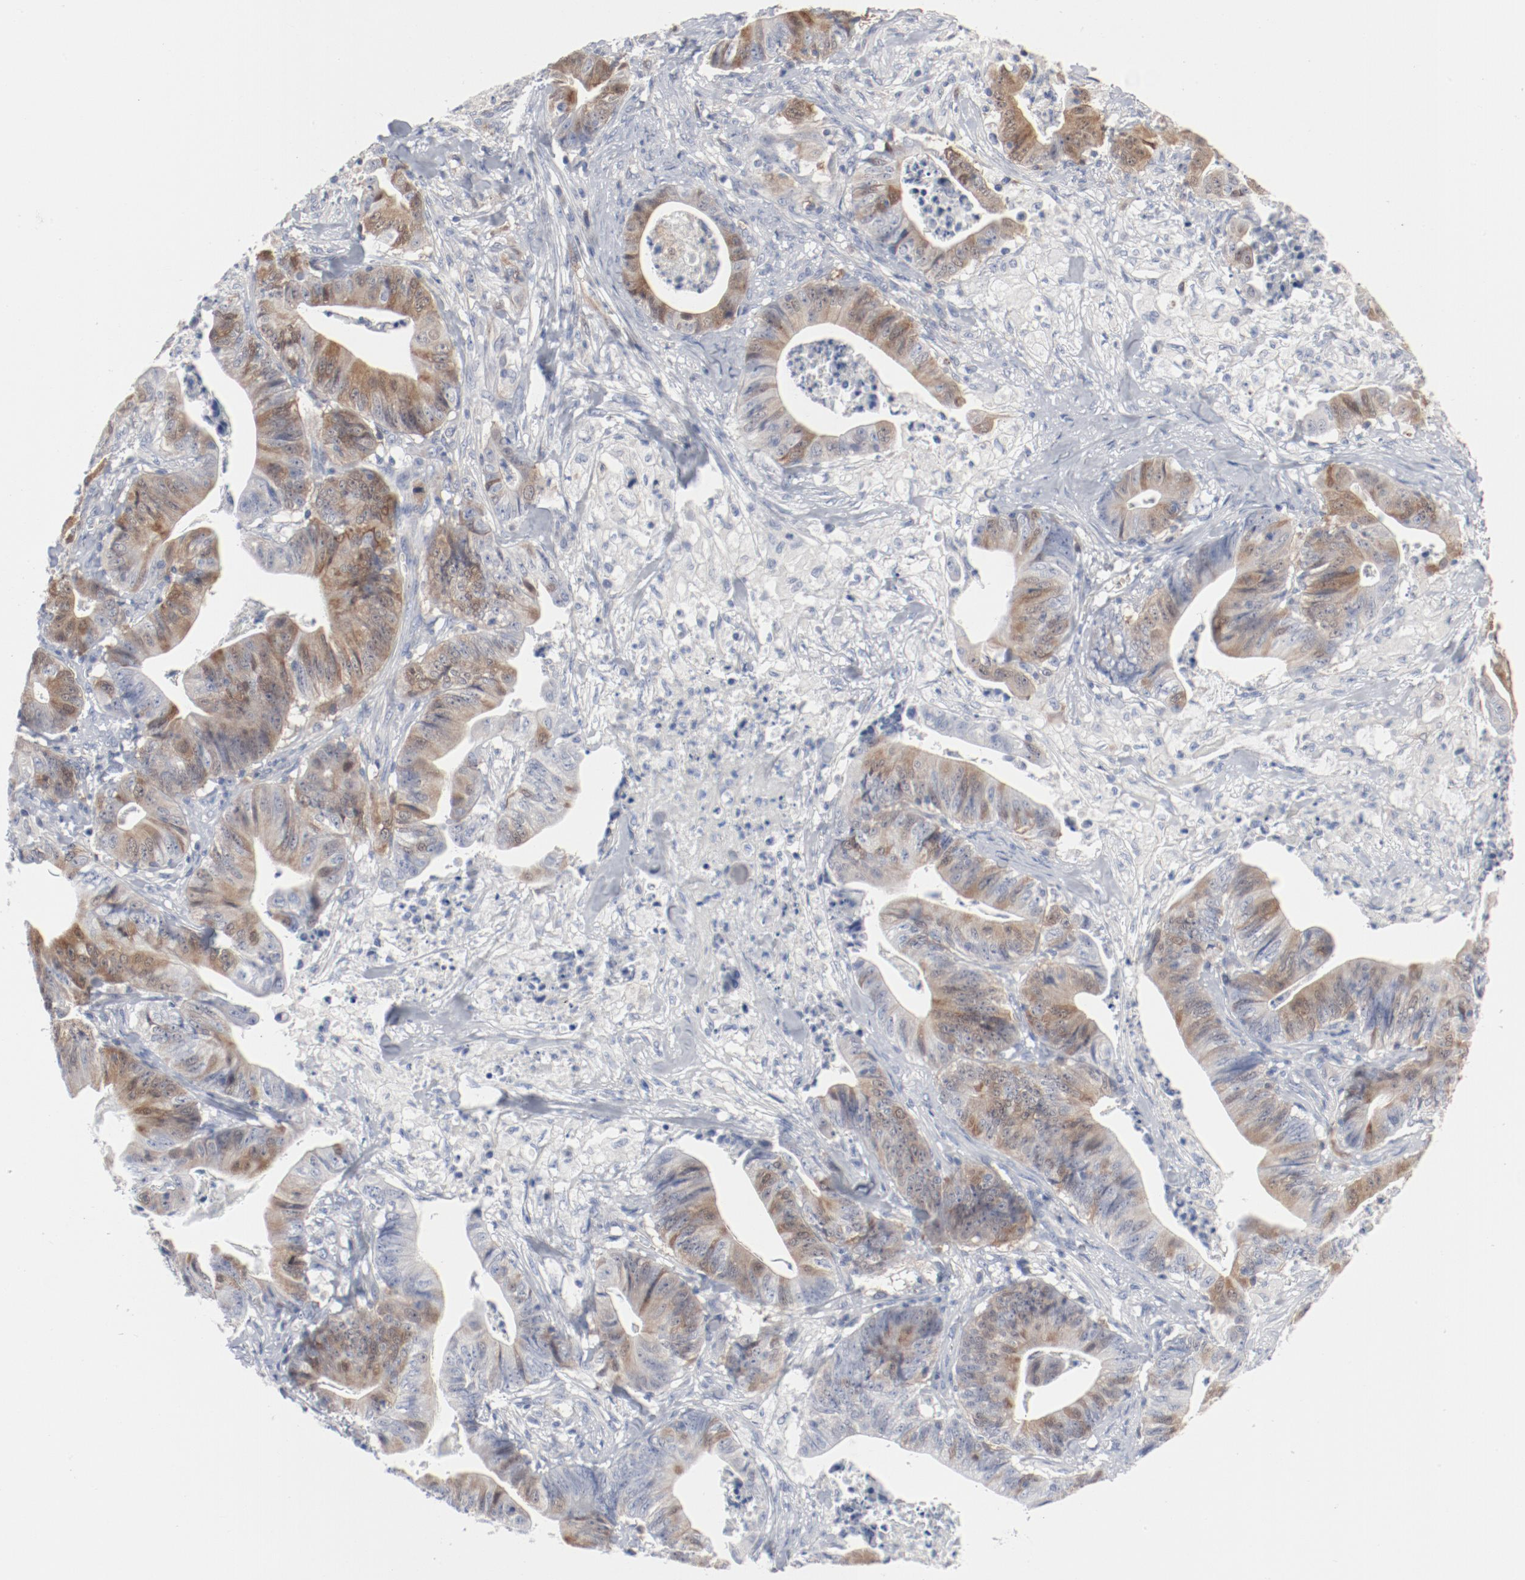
{"staining": {"intensity": "moderate", "quantity": ">75%", "location": "cytoplasmic/membranous,nuclear"}, "tissue": "stomach cancer", "cell_type": "Tumor cells", "image_type": "cancer", "snomed": [{"axis": "morphology", "description": "Adenocarcinoma, NOS"}, {"axis": "topography", "description": "Stomach, lower"}], "caption": "DAB immunohistochemical staining of stomach adenocarcinoma reveals moderate cytoplasmic/membranous and nuclear protein staining in approximately >75% of tumor cells.", "gene": "CDK1", "patient": {"sex": "female", "age": 86}}